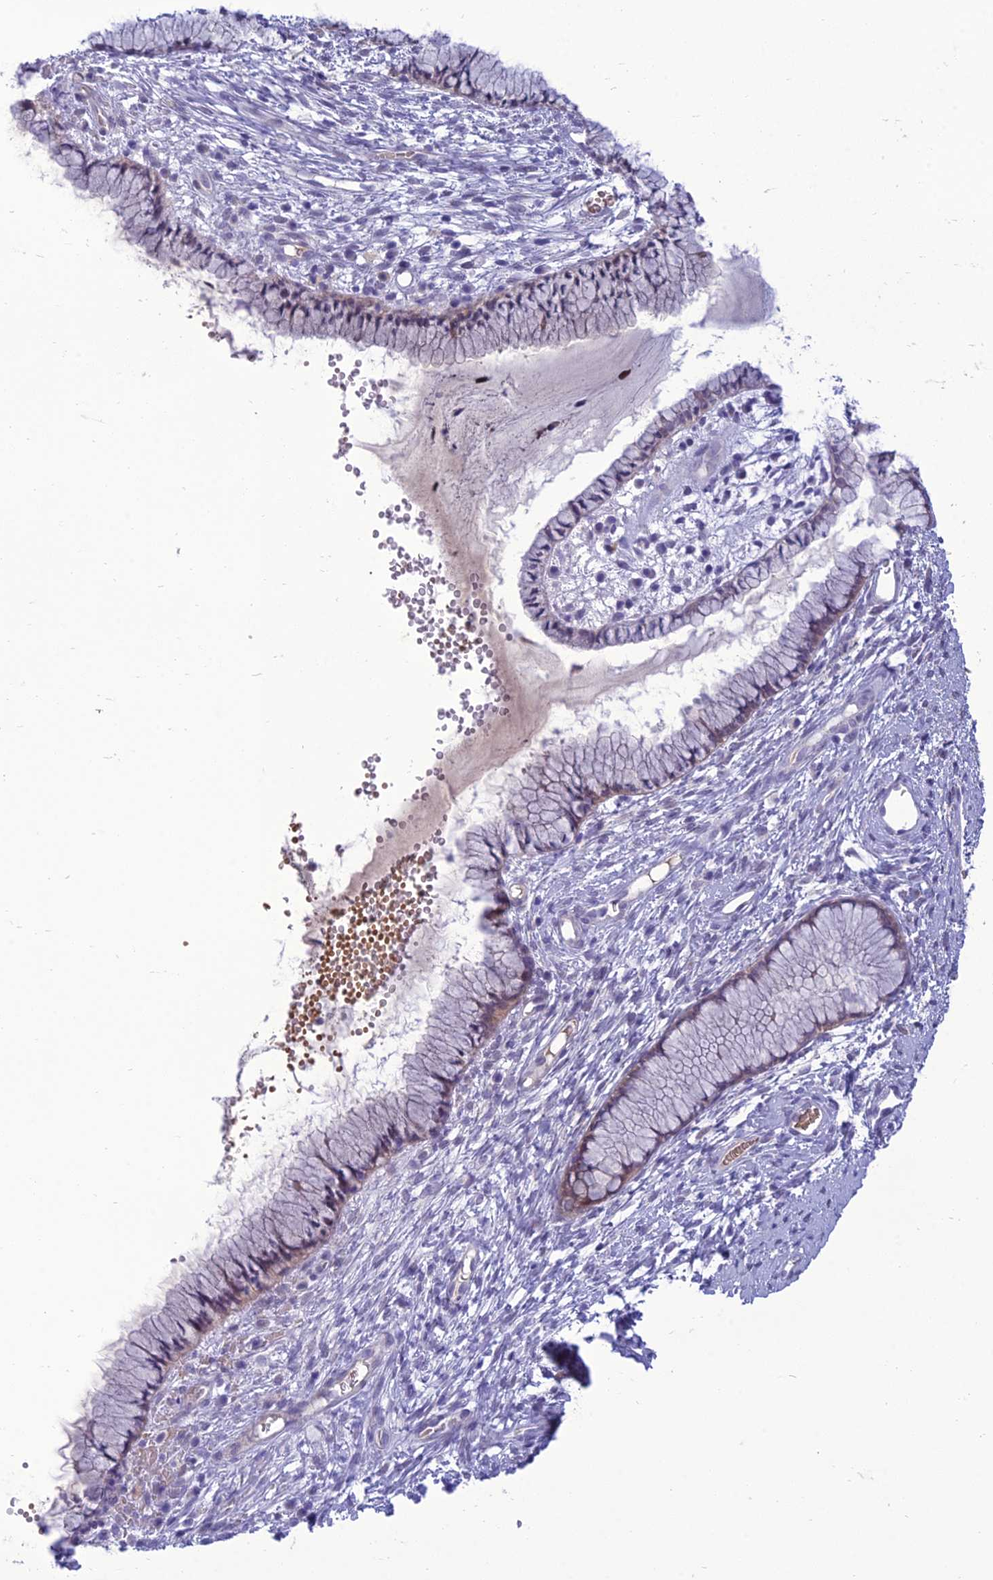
{"staining": {"intensity": "weak", "quantity": "25%-75%", "location": "cytoplasmic/membranous"}, "tissue": "cervix", "cell_type": "Glandular cells", "image_type": "normal", "snomed": [{"axis": "morphology", "description": "Normal tissue, NOS"}, {"axis": "topography", "description": "Cervix"}], "caption": "This is a micrograph of immunohistochemistry (IHC) staining of normal cervix, which shows weak staining in the cytoplasmic/membranous of glandular cells.", "gene": "ANKS4B", "patient": {"sex": "female", "age": 42}}